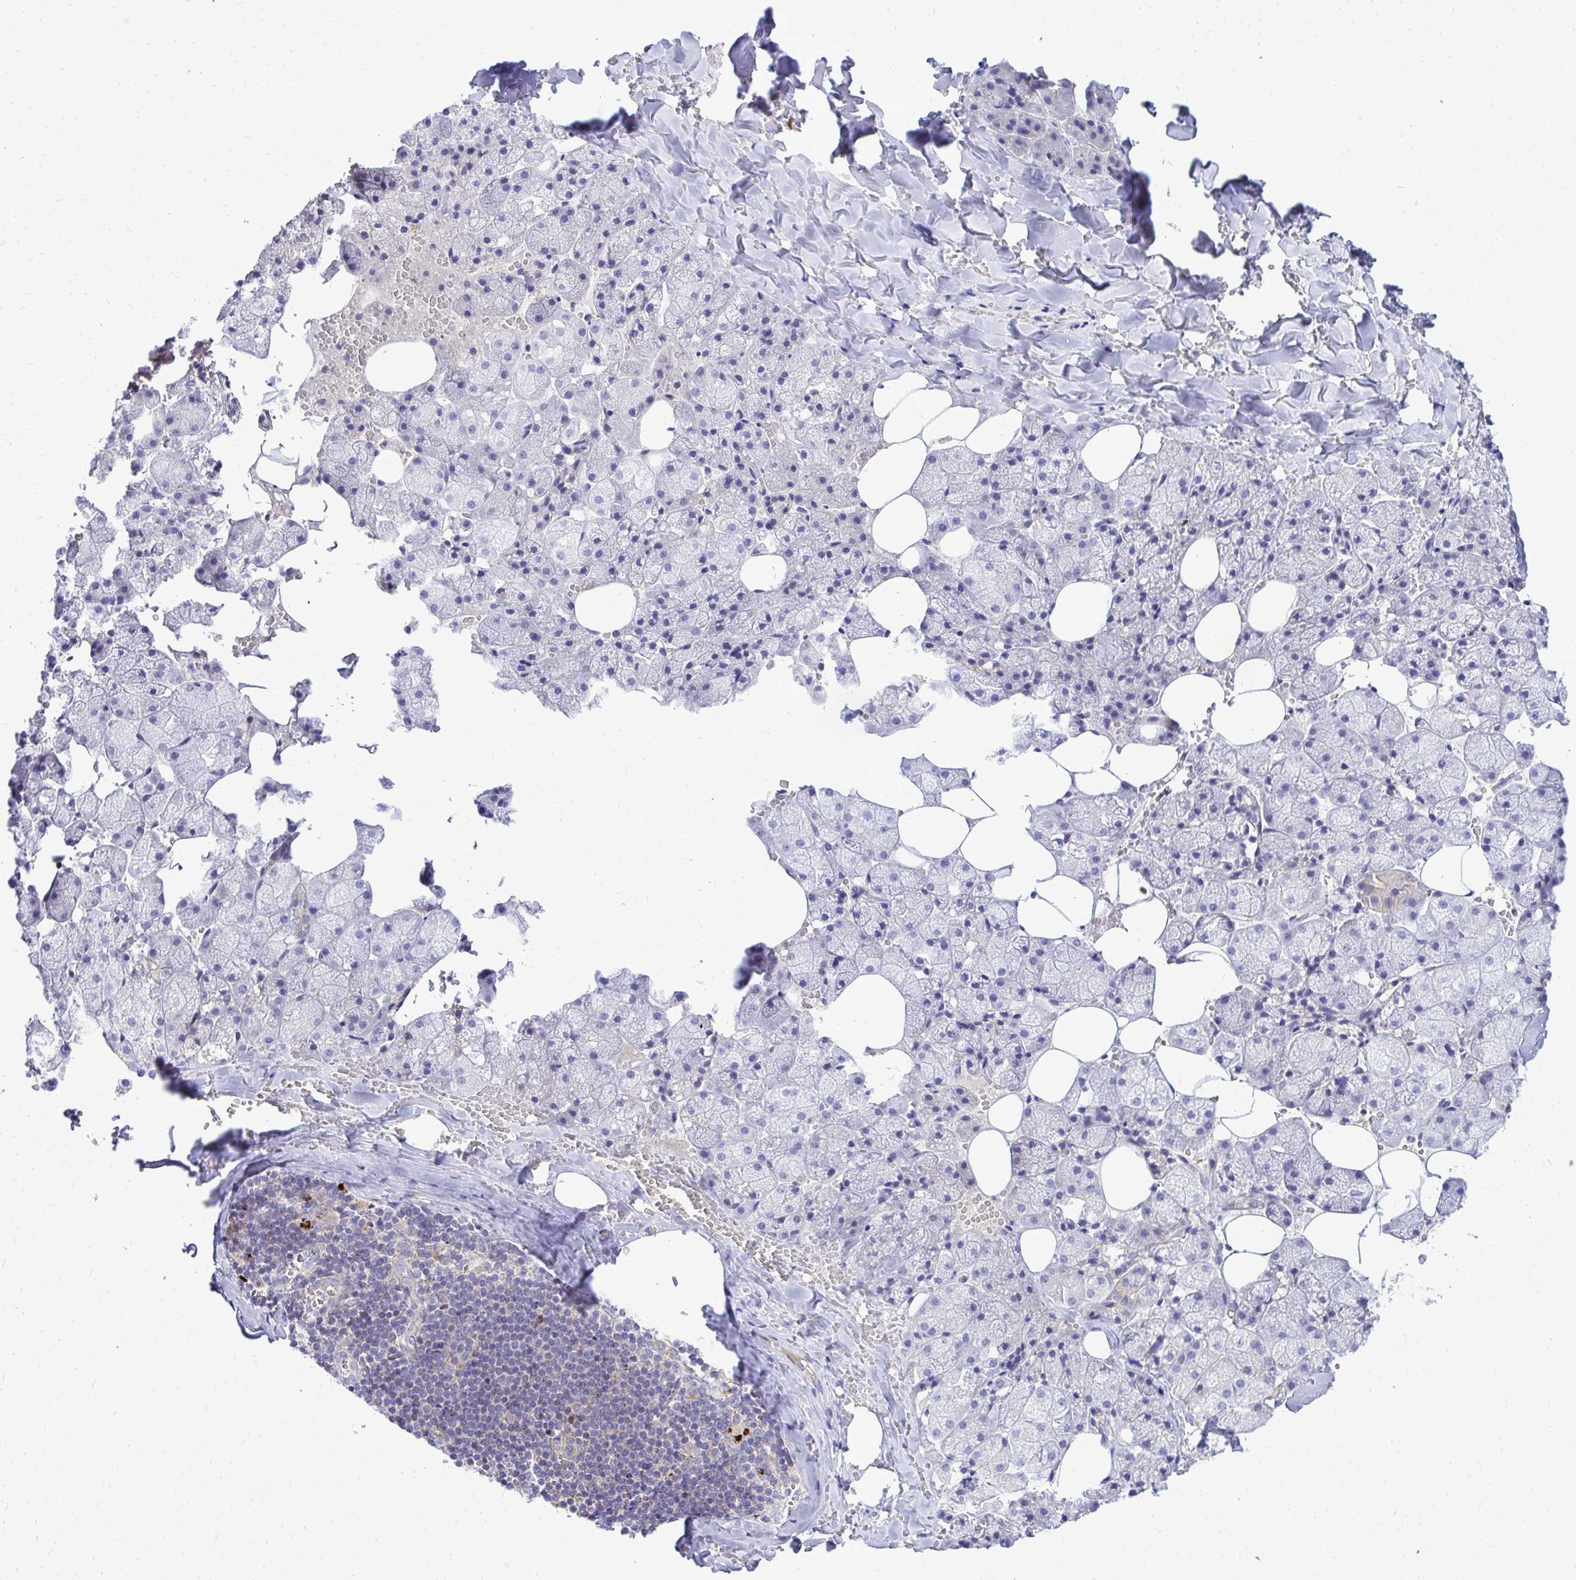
{"staining": {"intensity": "strong", "quantity": "<25%", "location": "cytoplasmic/membranous"}, "tissue": "salivary gland", "cell_type": "Glandular cells", "image_type": "normal", "snomed": [{"axis": "morphology", "description": "Normal tissue, NOS"}, {"axis": "topography", "description": "Salivary gland"}, {"axis": "topography", "description": "Peripheral nerve tissue"}], "caption": "Protein analysis of benign salivary gland reveals strong cytoplasmic/membranous positivity in about <25% of glandular cells. The protein is stained brown, and the nuclei are stained in blue (DAB IHC with brightfield microscopy, high magnification).", "gene": "TP53I11", "patient": {"sex": "male", "age": 38}}